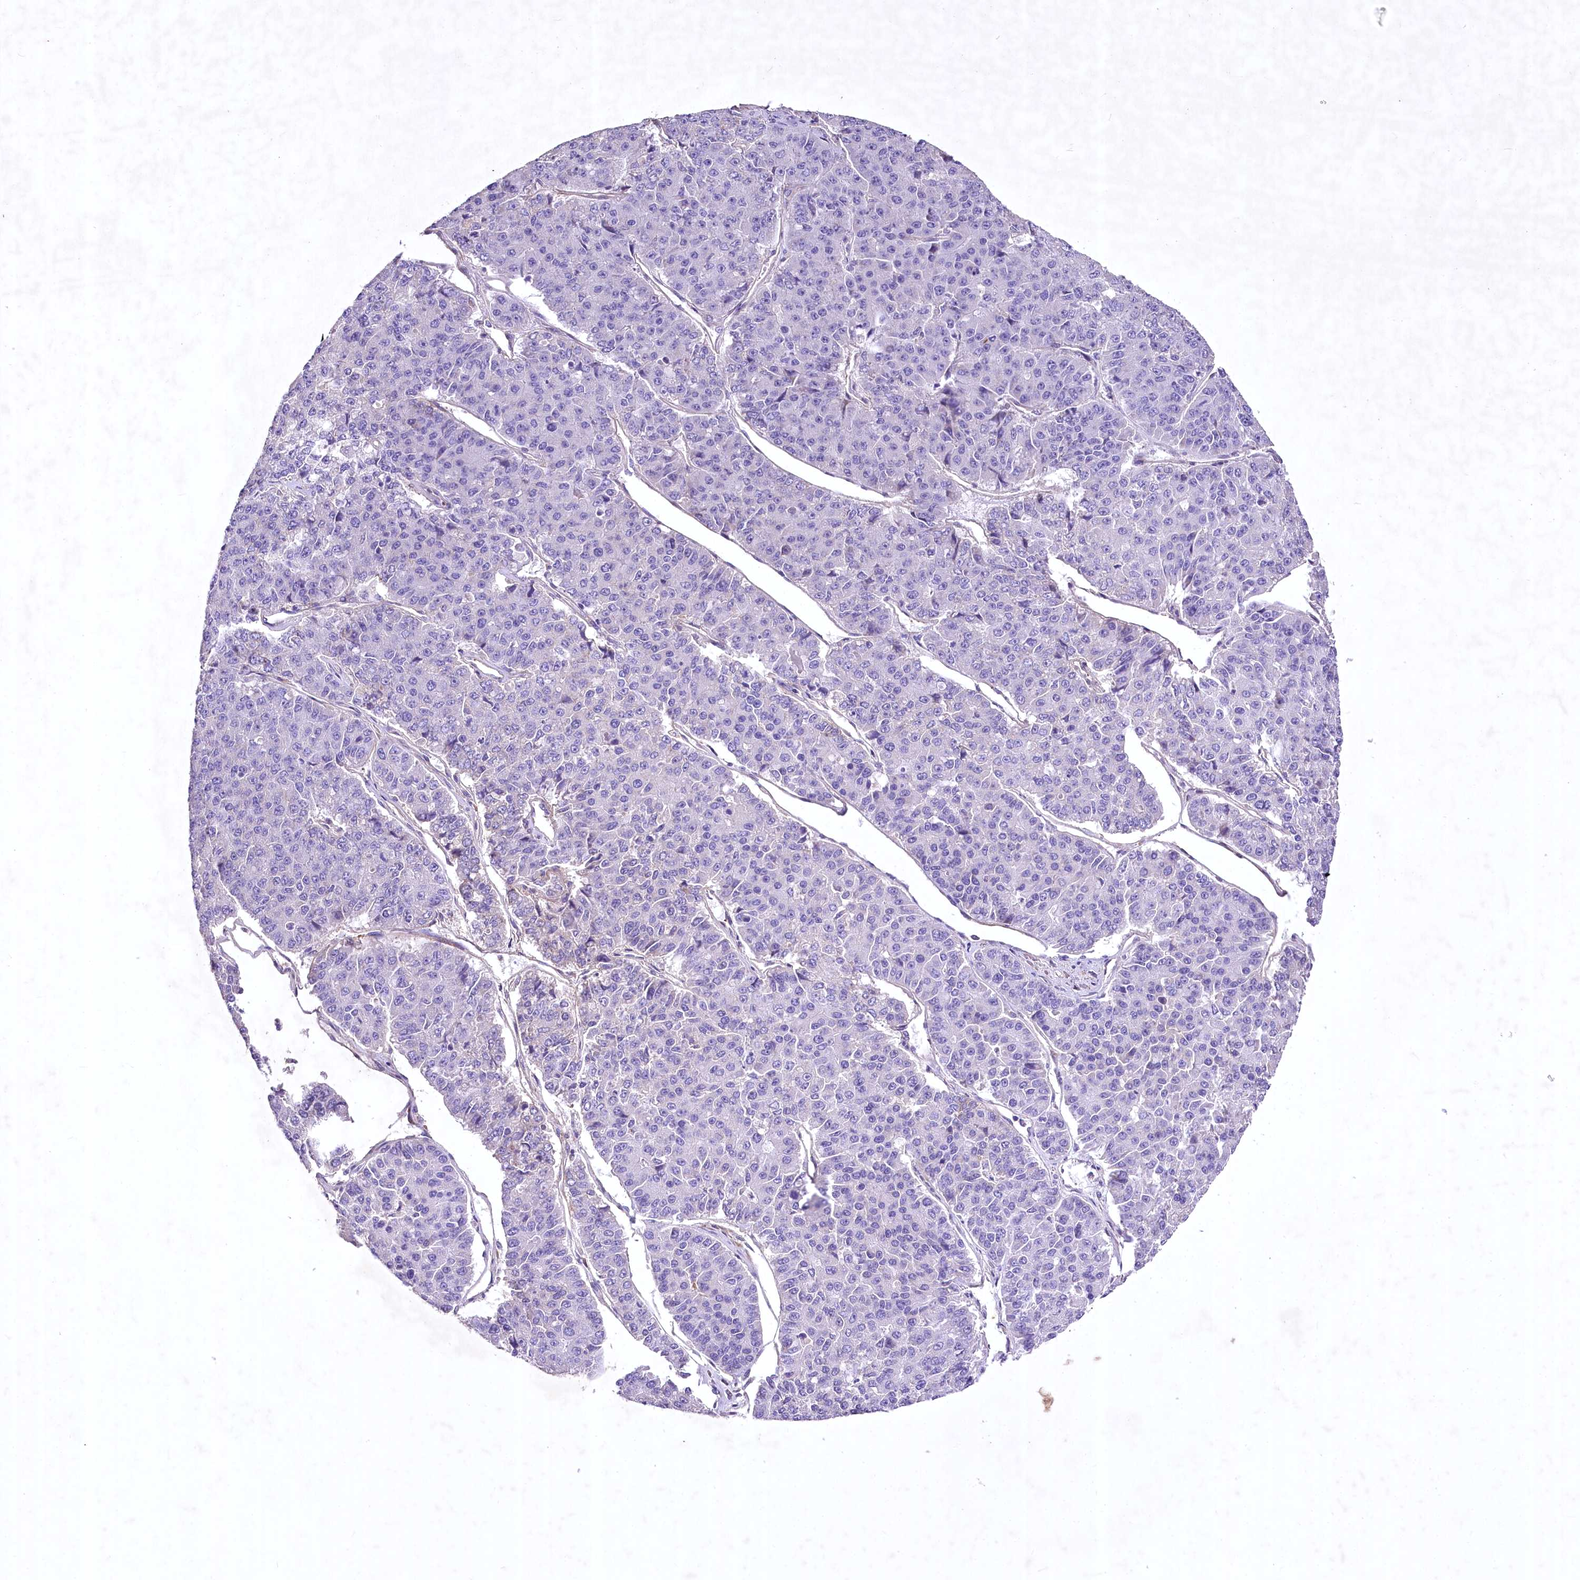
{"staining": {"intensity": "negative", "quantity": "none", "location": "none"}, "tissue": "pancreatic cancer", "cell_type": "Tumor cells", "image_type": "cancer", "snomed": [{"axis": "morphology", "description": "Adenocarcinoma, NOS"}, {"axis": "topography", "description": "Pancreas"}], "caption": "An immunohistochemistry histopathology image of adenocarcinoma (pancreatic) is shown. There is no staining in tumor cells of adenocarcinoma (pancreatic).", "gene": "RDH16", "patient": {"sex": "male", "age": 50}}